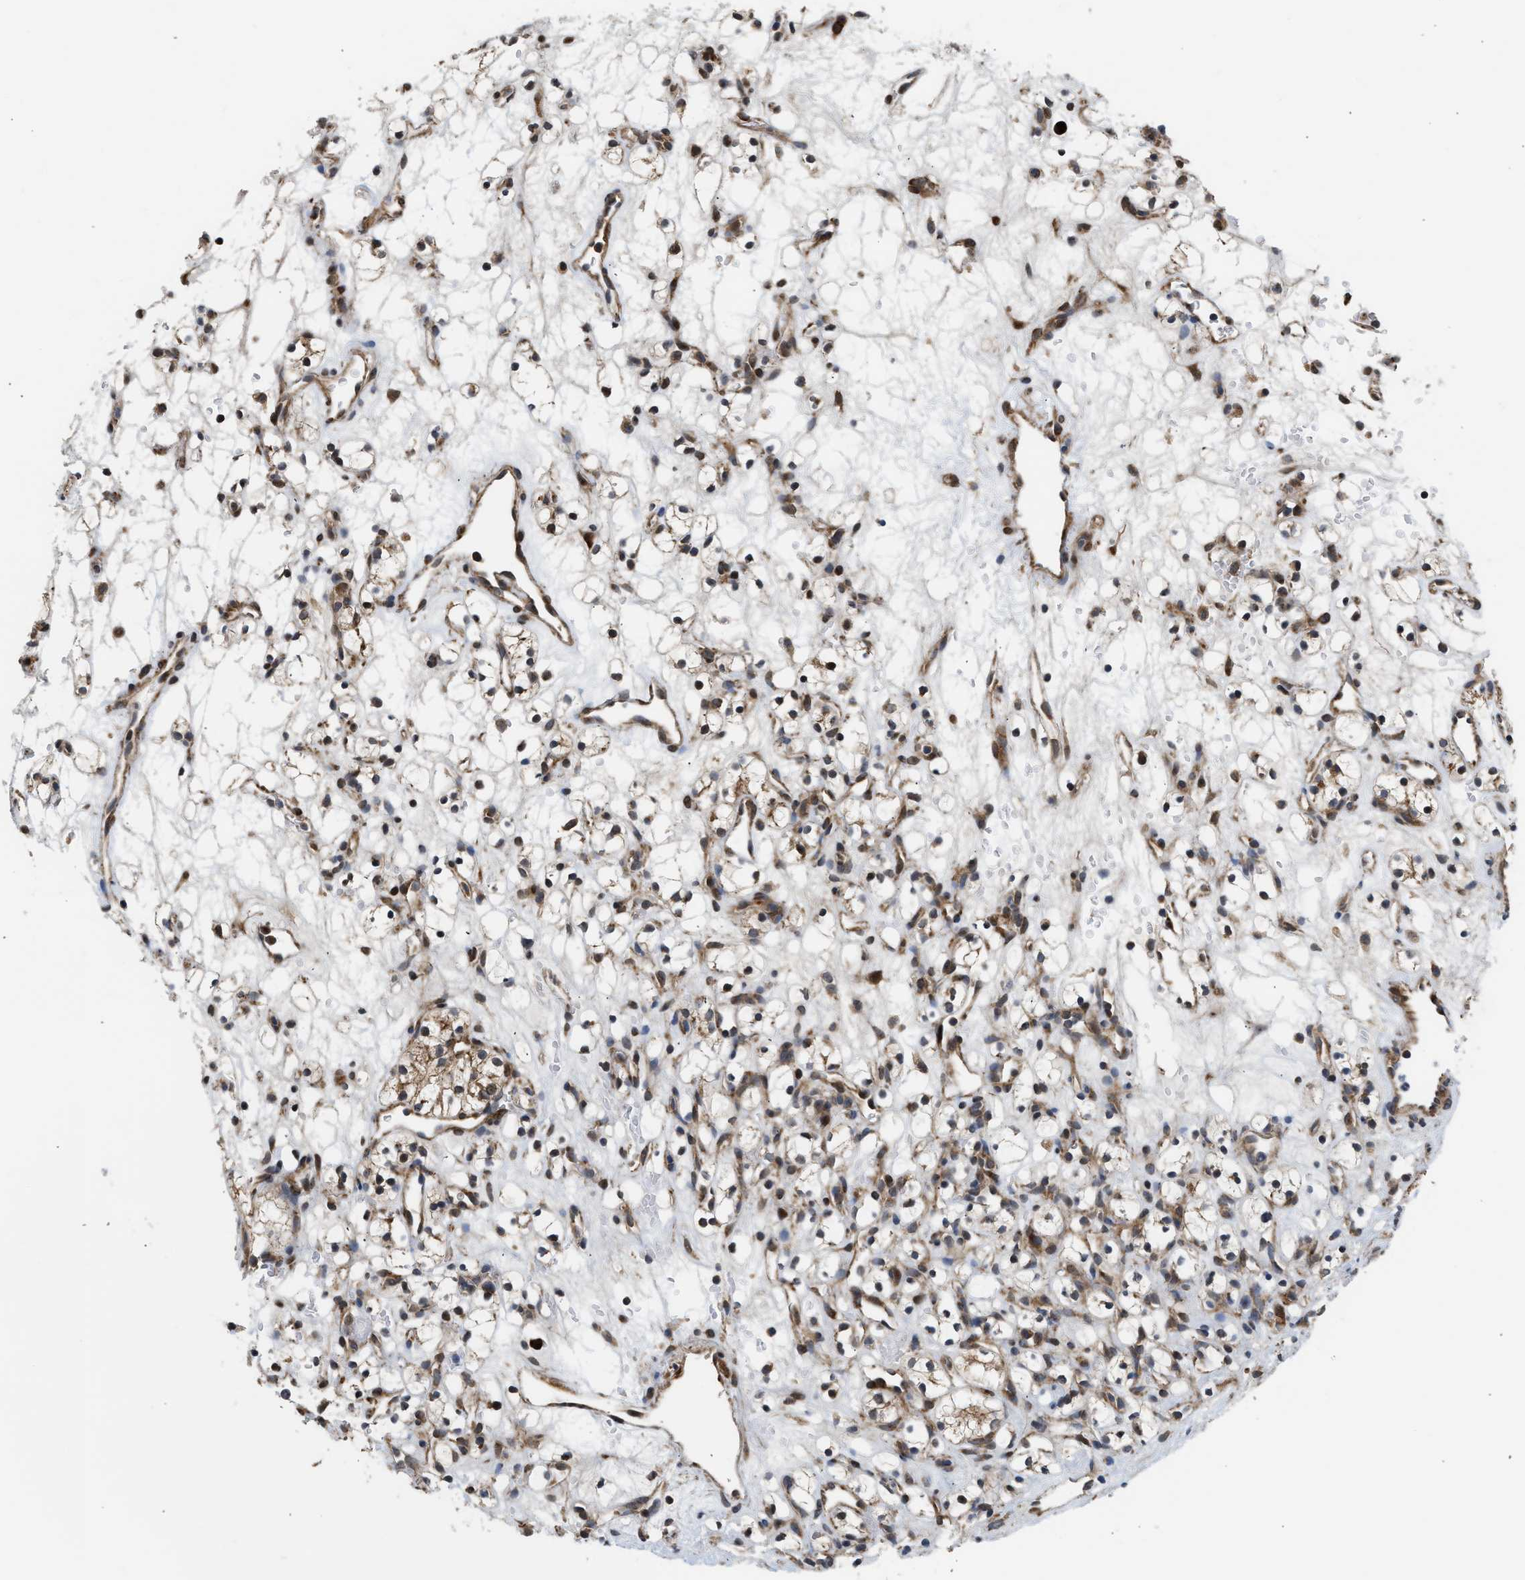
{"staining": {"intensity": "strong", "quantity": "25%-75%", "location": "cytoplasmic/membranous,nuclear"}, "tissue": "renal cancer", "cell_type": "Tumor cells", "image_type": "cancer", "snomed": [{"axis": "morphology", "description": "Adenocarcinoma, NOS"}, {"axis": "topography", "description": "Kidney"}], "caption": "Human renal cancer (adenocarcinoma) stained with a brown dye demonstrates strong cytoplasmic/membranous and nuclear positive positivity in about 25%-75% of tumor cells.", "gene": "POLG2", "patient": {"sex": "female", "age": 60}}